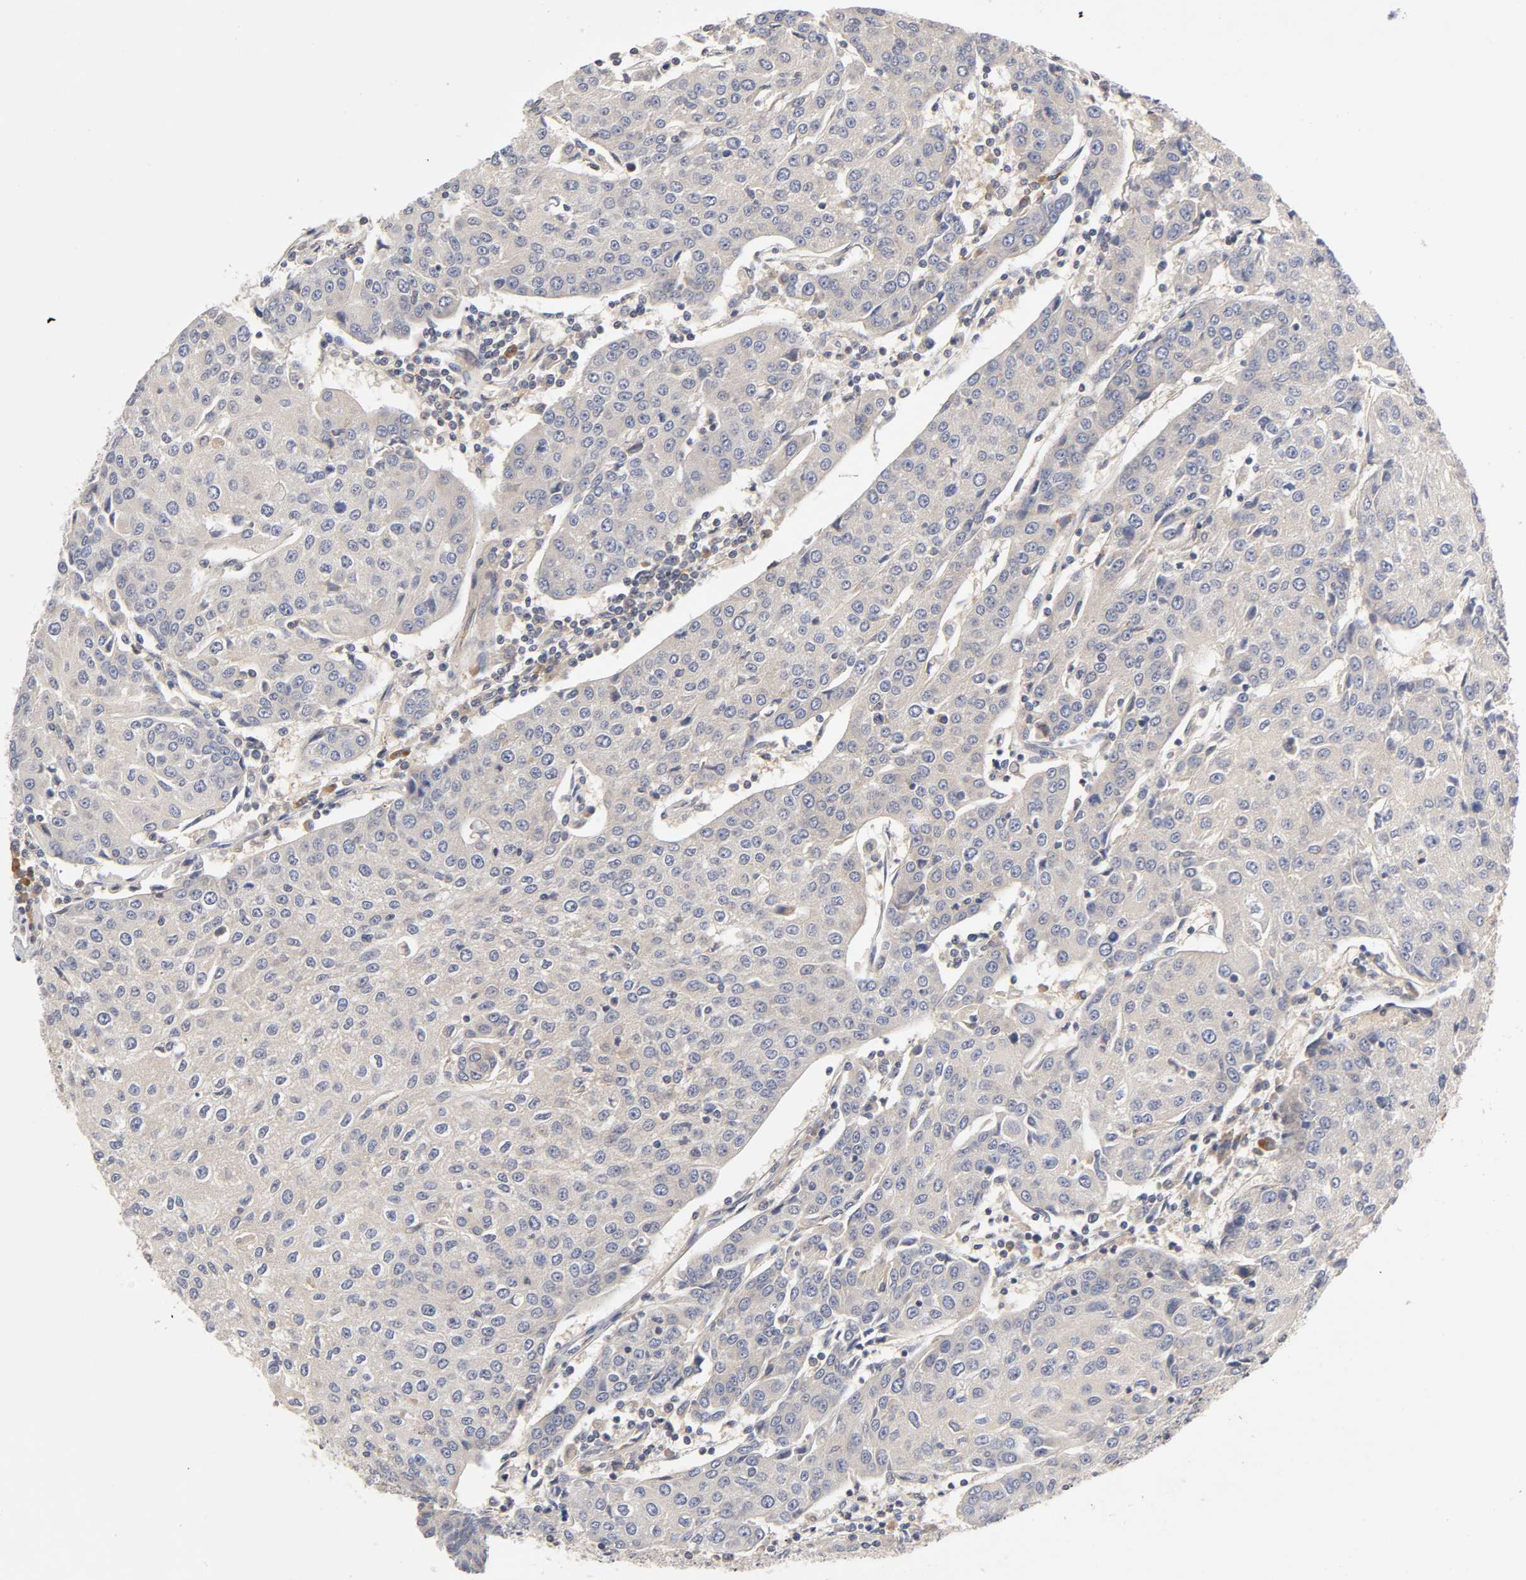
{"staining": {"intensity": "negative", "quantity": "none", "location": "none"}, "tissue": "urothelial cancer", "cell_type": "Tumor cells", "image_type": "cancer", "snomed": [{"axis": "morphology", "description": "Urothelial carcinoma, High grade"}, {"axis": "topography", "description": "Urinary bladder"}], "caption": "Image shows no significant protein expression in tumor cells of high-grade urothelial carcinoma.", "gene": "RHOA", "patient": {"sex": "female", "age": 85}}